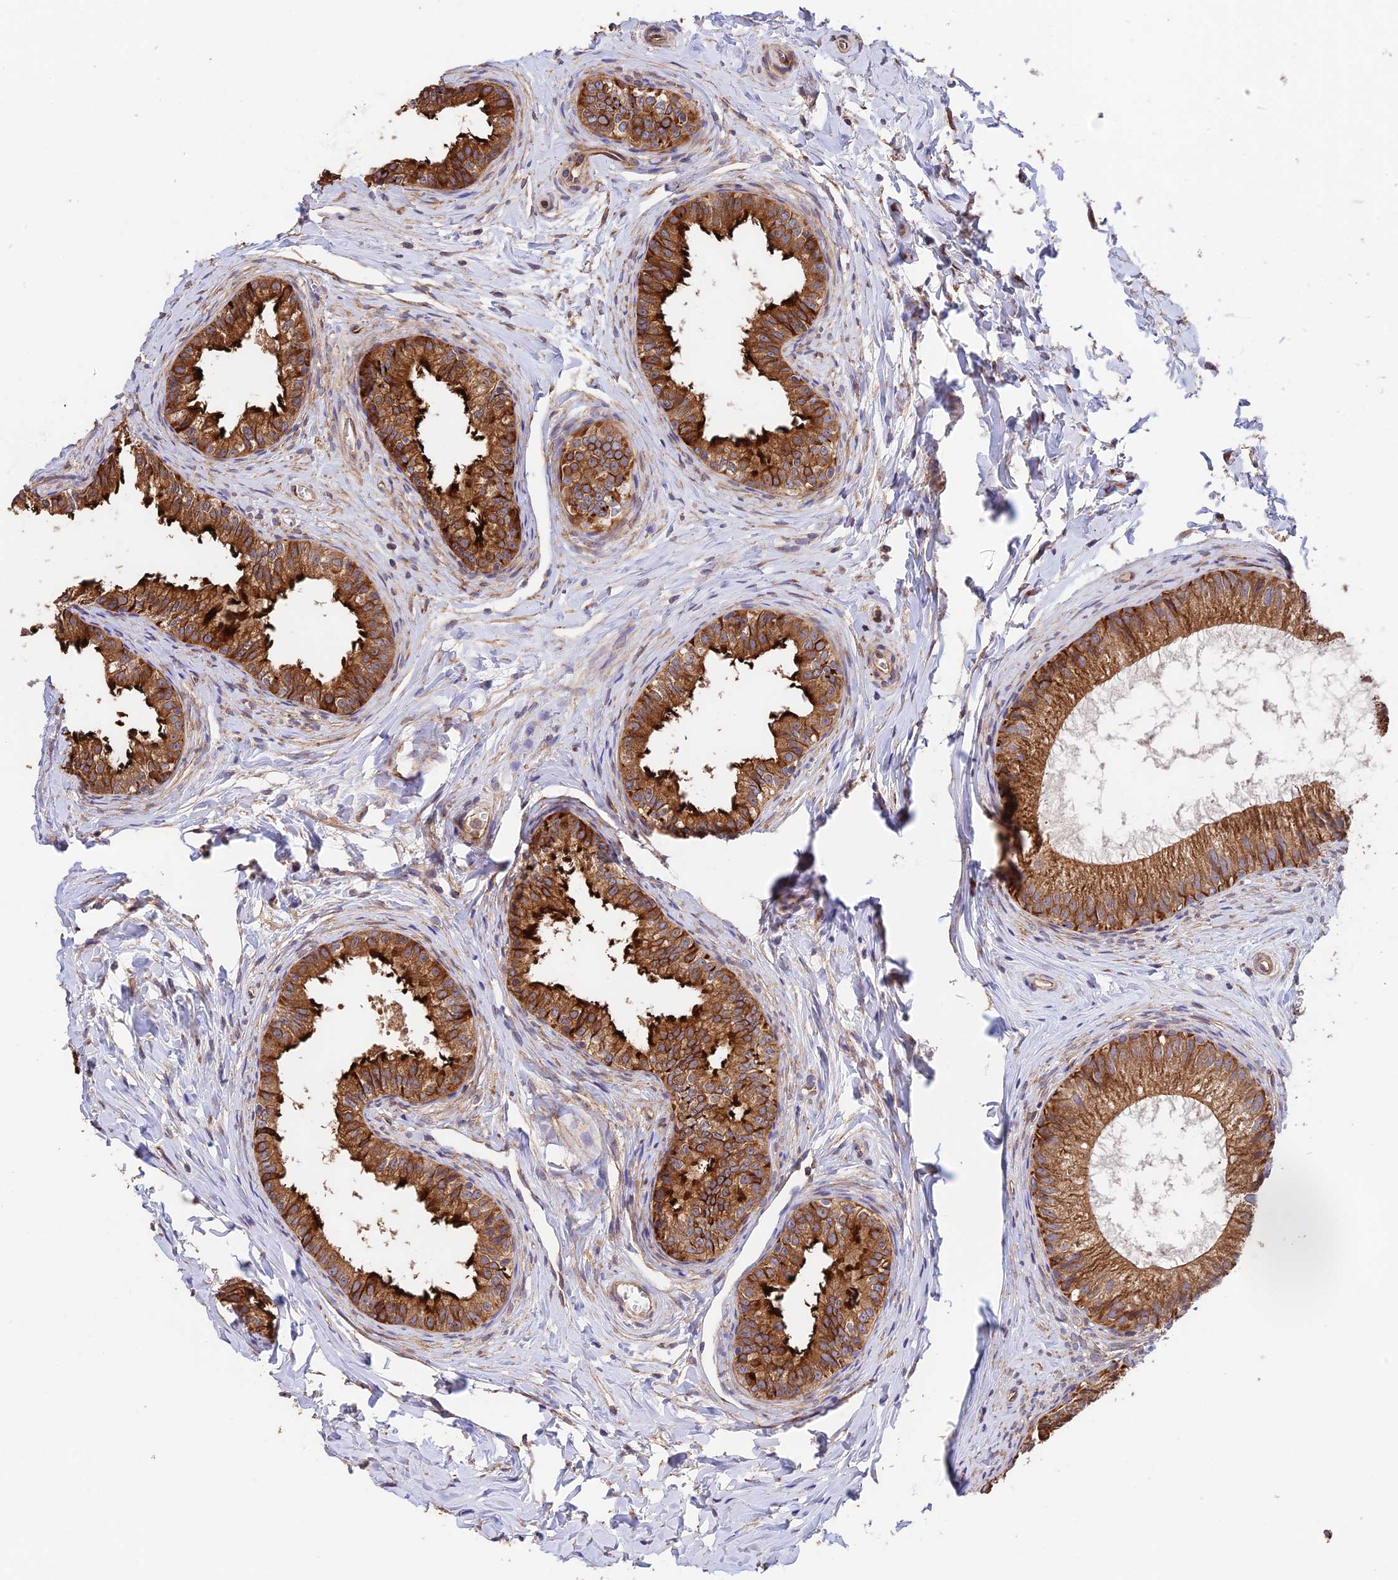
{"staining": {"intensity": "strong", "quantity": ">75%", "location": "cytoplasmic/membranous"}, "tissue": "epididymis", "cell_type": "Glandular cells", "image_type": "normal", "snomed": [{"axis": "morphology", "description": "Normal tissue, NOS"}, {"axis": "topography", "description": "Epididymis"}], "caption": "Glandular cells display strong cytoplasmic/membranous staining in approximately >75% of cells in benign epididymis.", "gene": "EMC3", "patient": {"sex": "male", "age": 34}}